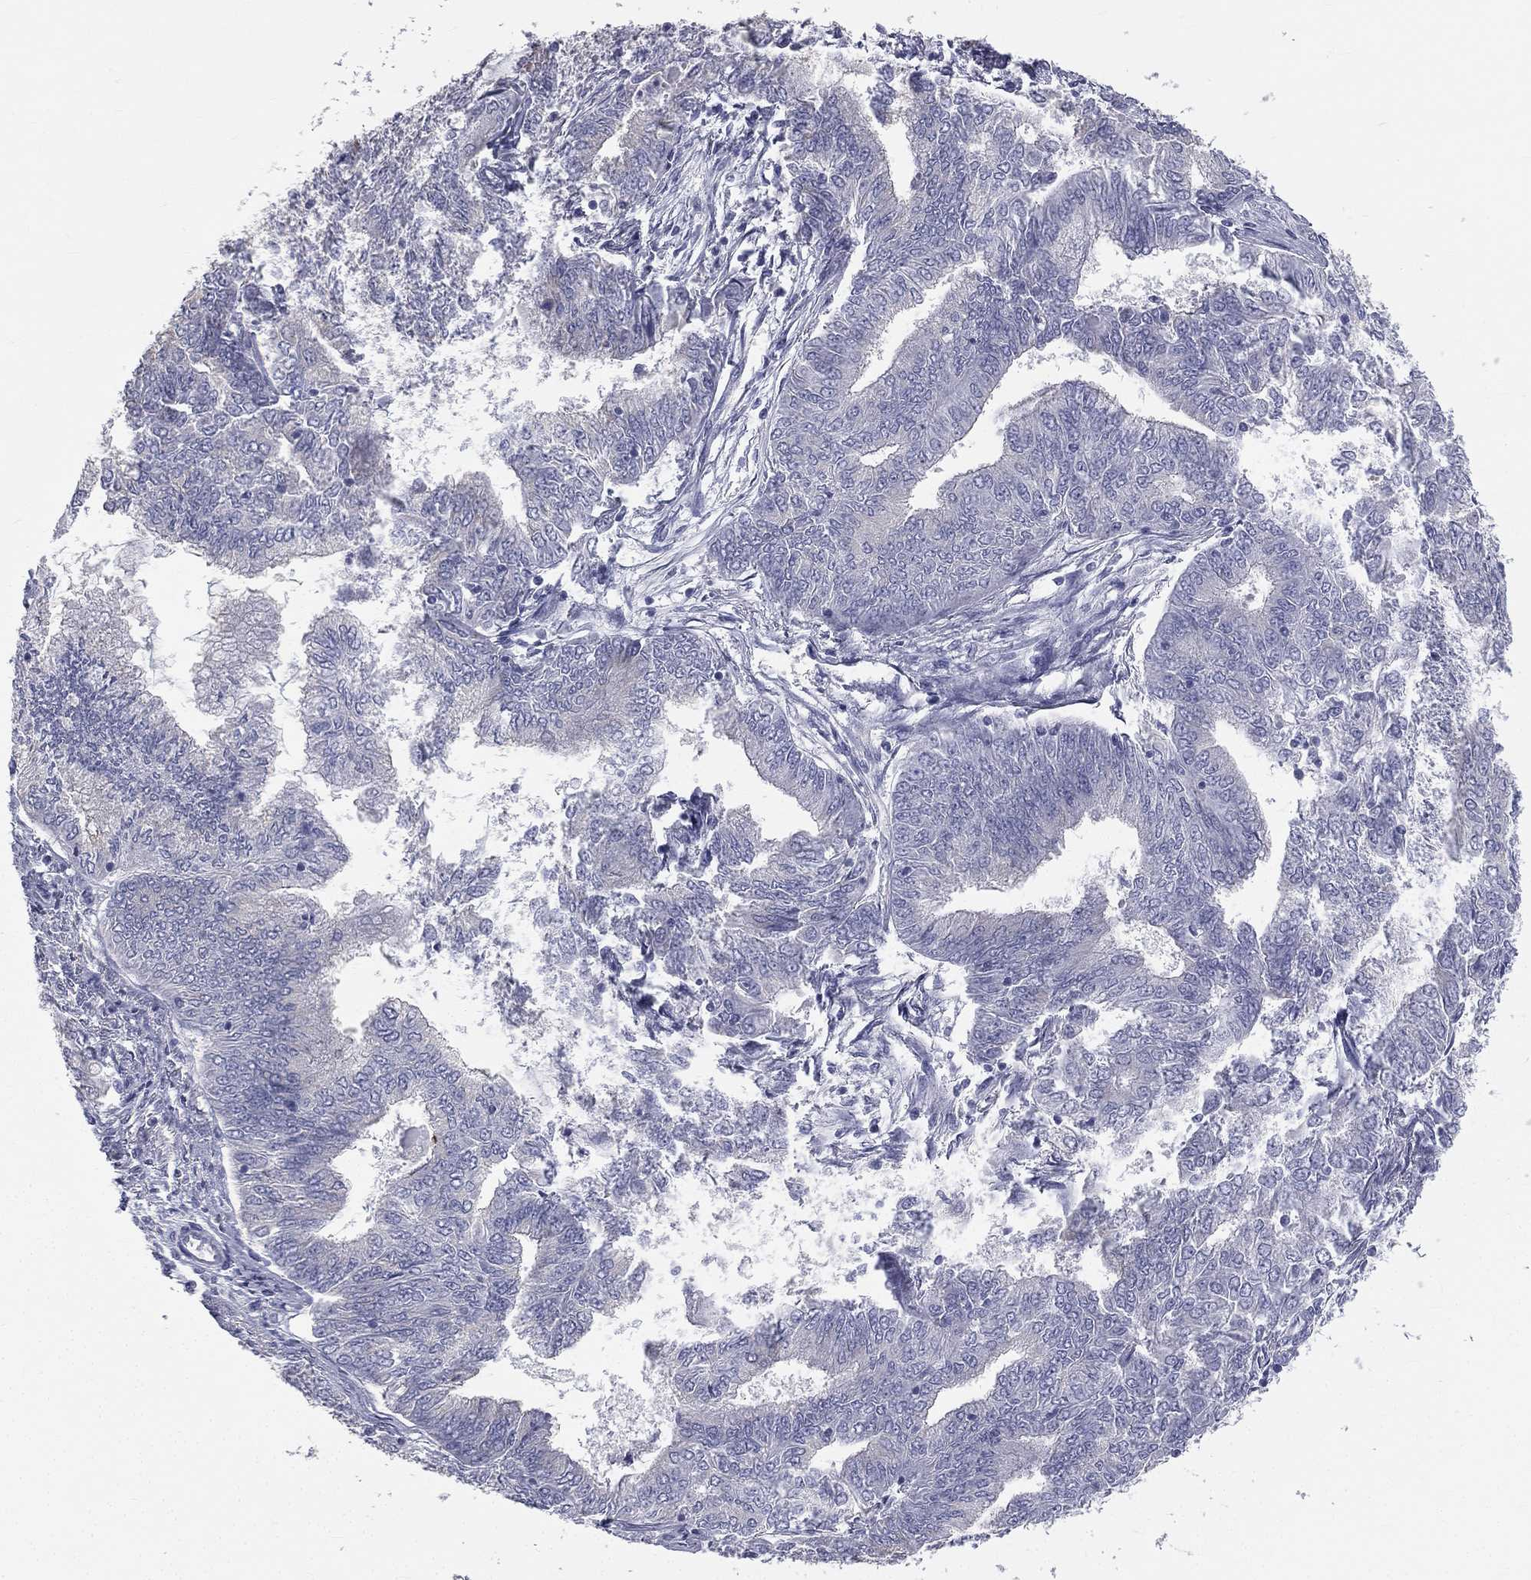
{"staining": {"intensity": "negative", "quantity": "none", "location": "none"}, "tissue": "endometrial cancer", "cell_type": "Tumor cells", "image_type": "cancer", "snomed": [{"axis": "morphology", "description": "Adenocarcinoma, NOS"}, {"axis": "topography", "description": "Endometrium"}], "caption": "High magnification brightfield microscopy of endometrial cancer (adenocarcinoma) stained with DAB (3,3'-diaminobenzidine) (brown) and counterstained with hematoxylin (blue): tumor cells show no significant positivity.", "gene": "MUC13", "patient": {"sex": "female", "age": 62}}